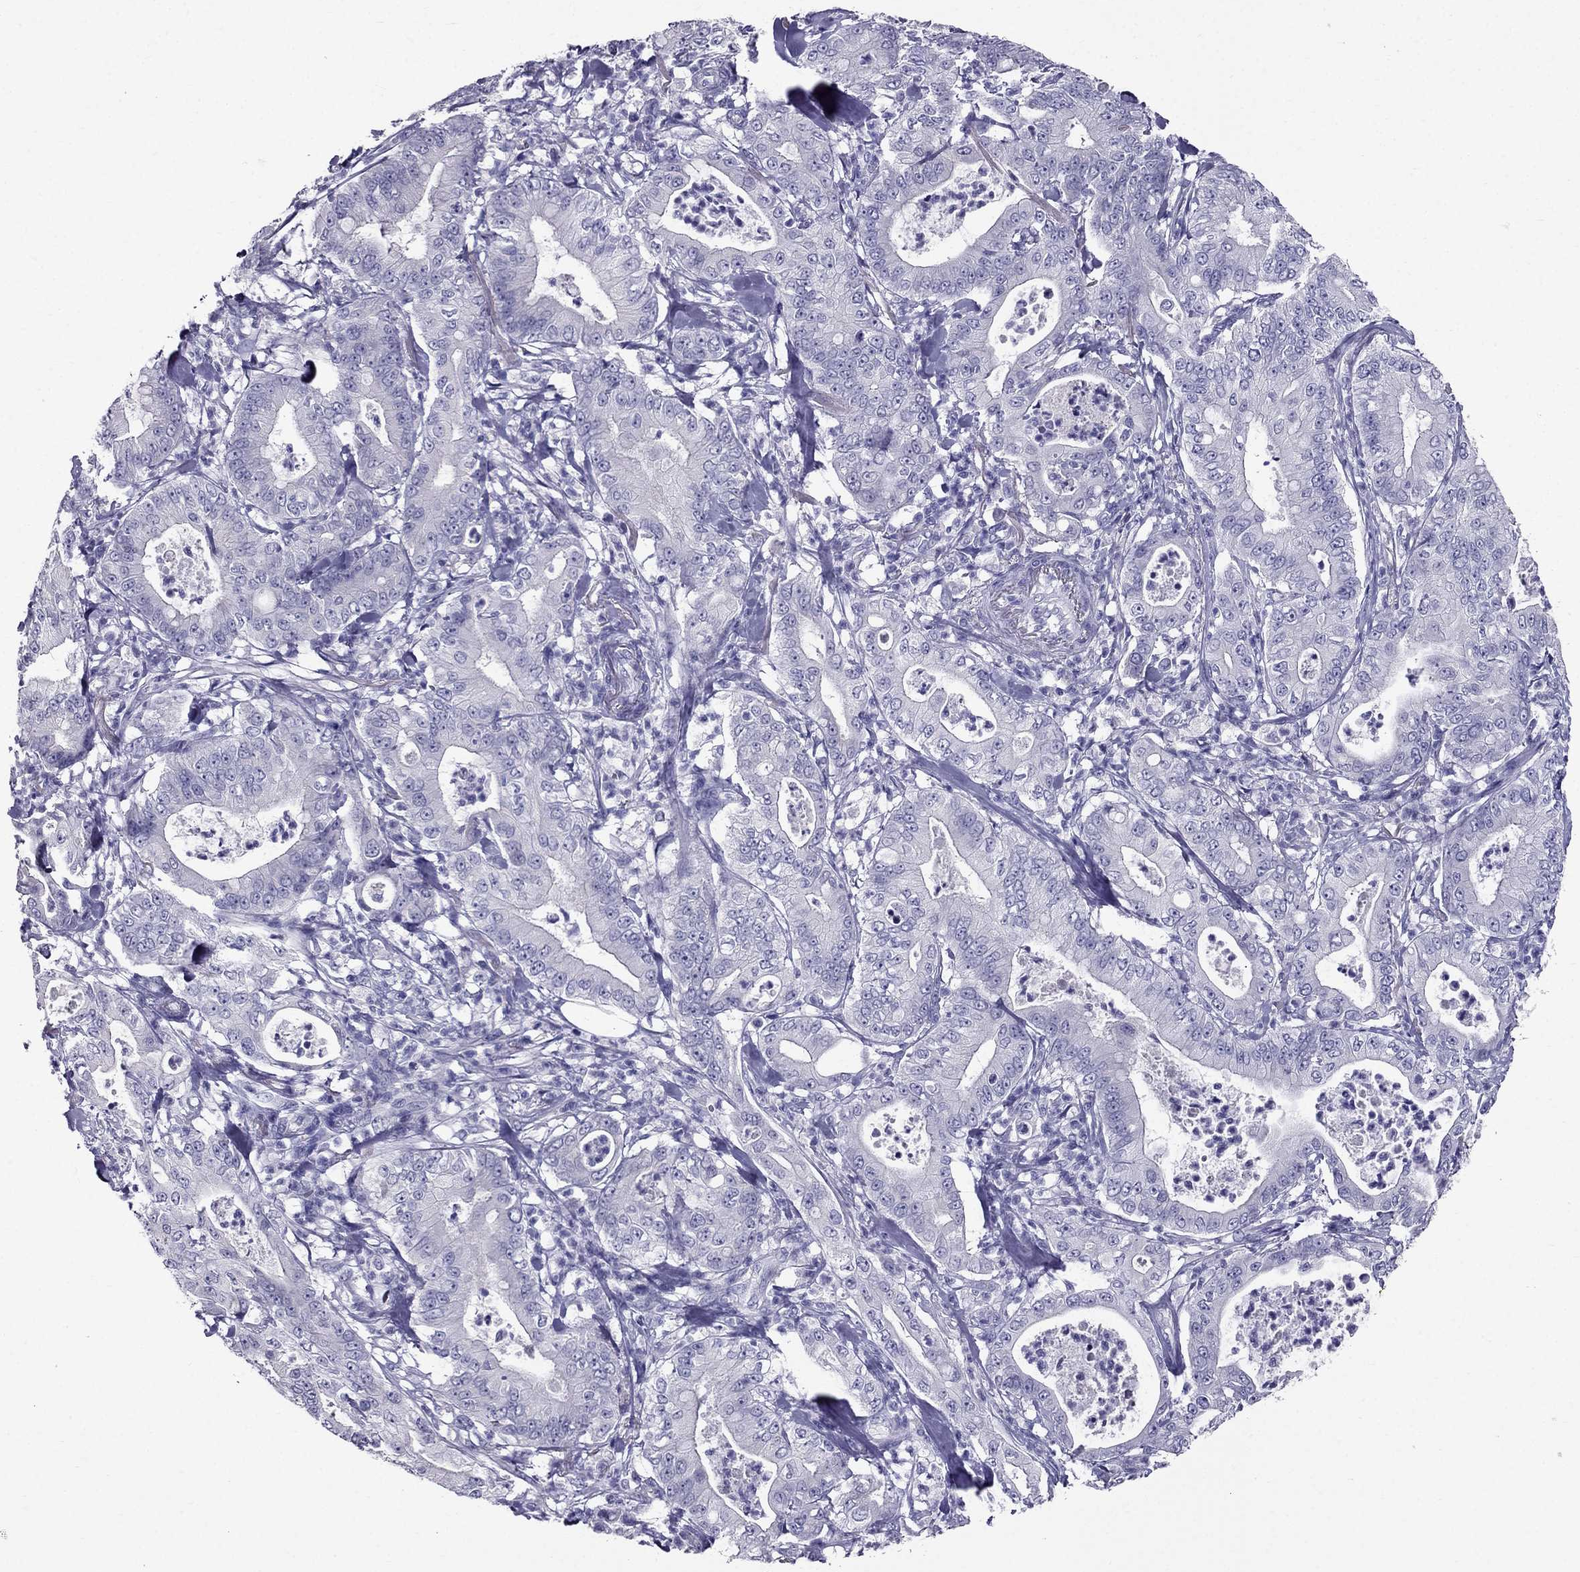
{"staining": {"intensity": "negative", "quantity": "none", "location": "none"}, "tissue": "pancreatic cancer", "cell_type": "Tumor cells", "image_type": "cancer", "snomed": [{"axis": "morphology", "description": "Adenocarcinoma, NOS"}, {"axis": "topography", "description": "Pancreas"}], "caption": "Tumor cells show no significant expression in pancreatic cancer.", "gene": "ZNF541", "patient": {"sex": "male", "age": 71}}